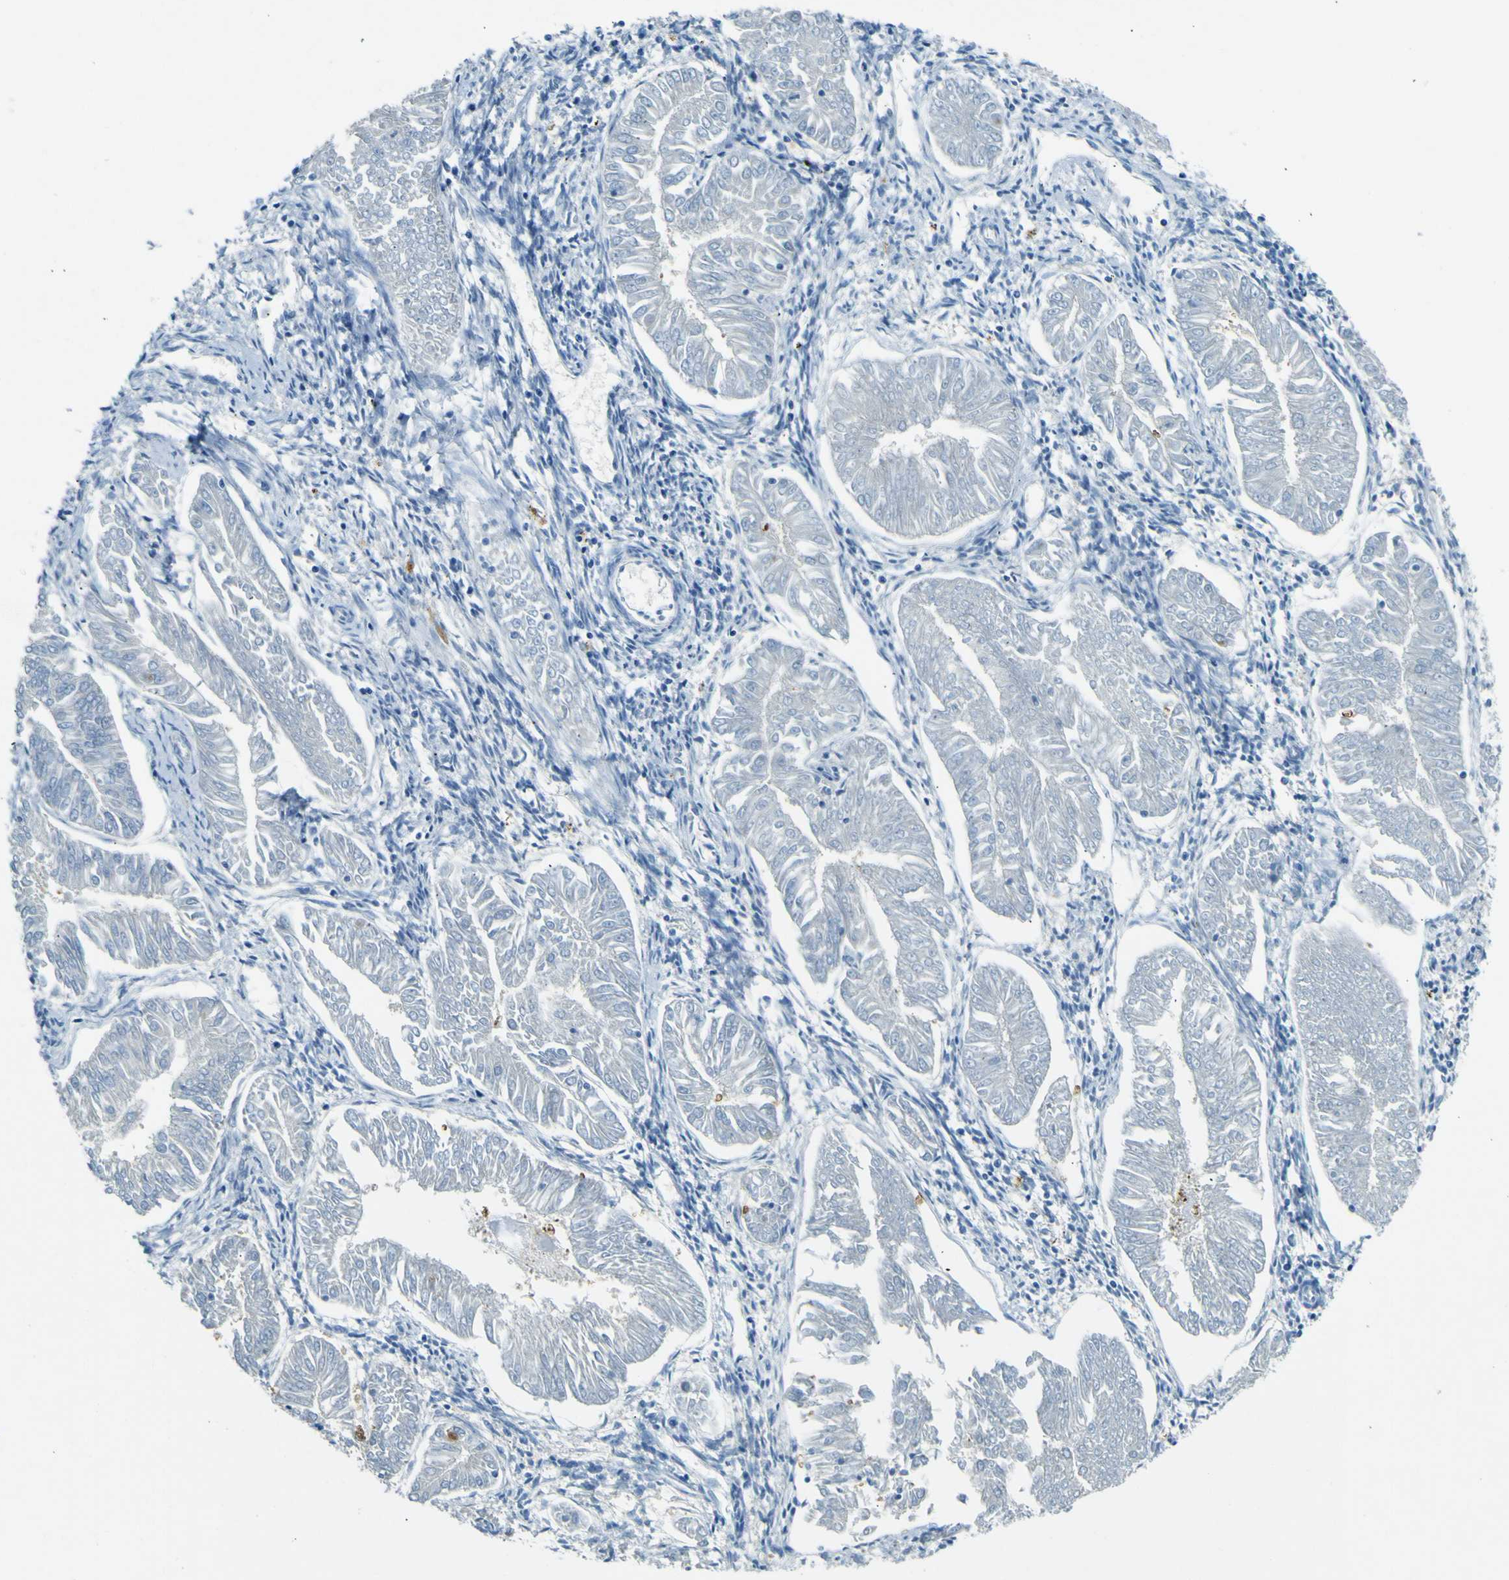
{"staining": {"intensity": "negative", "quantity": "none", "location": "none"}, "tissue": "endometrial cancer", "cell_type": "Tumor cells", "image_type": "cancer", "snomed": [{"axis": "morphology", "description": "Adenocarcinoma, NOS"}, {"axis": "topography", "description": "Endometrium"}], "caption": "IHC image of endometrial cancer stained for a protein (brown), which reveals no positivity in tumor cells.", "gene": "SORCS1", "patient": {"sex": "female", "age": 53}}